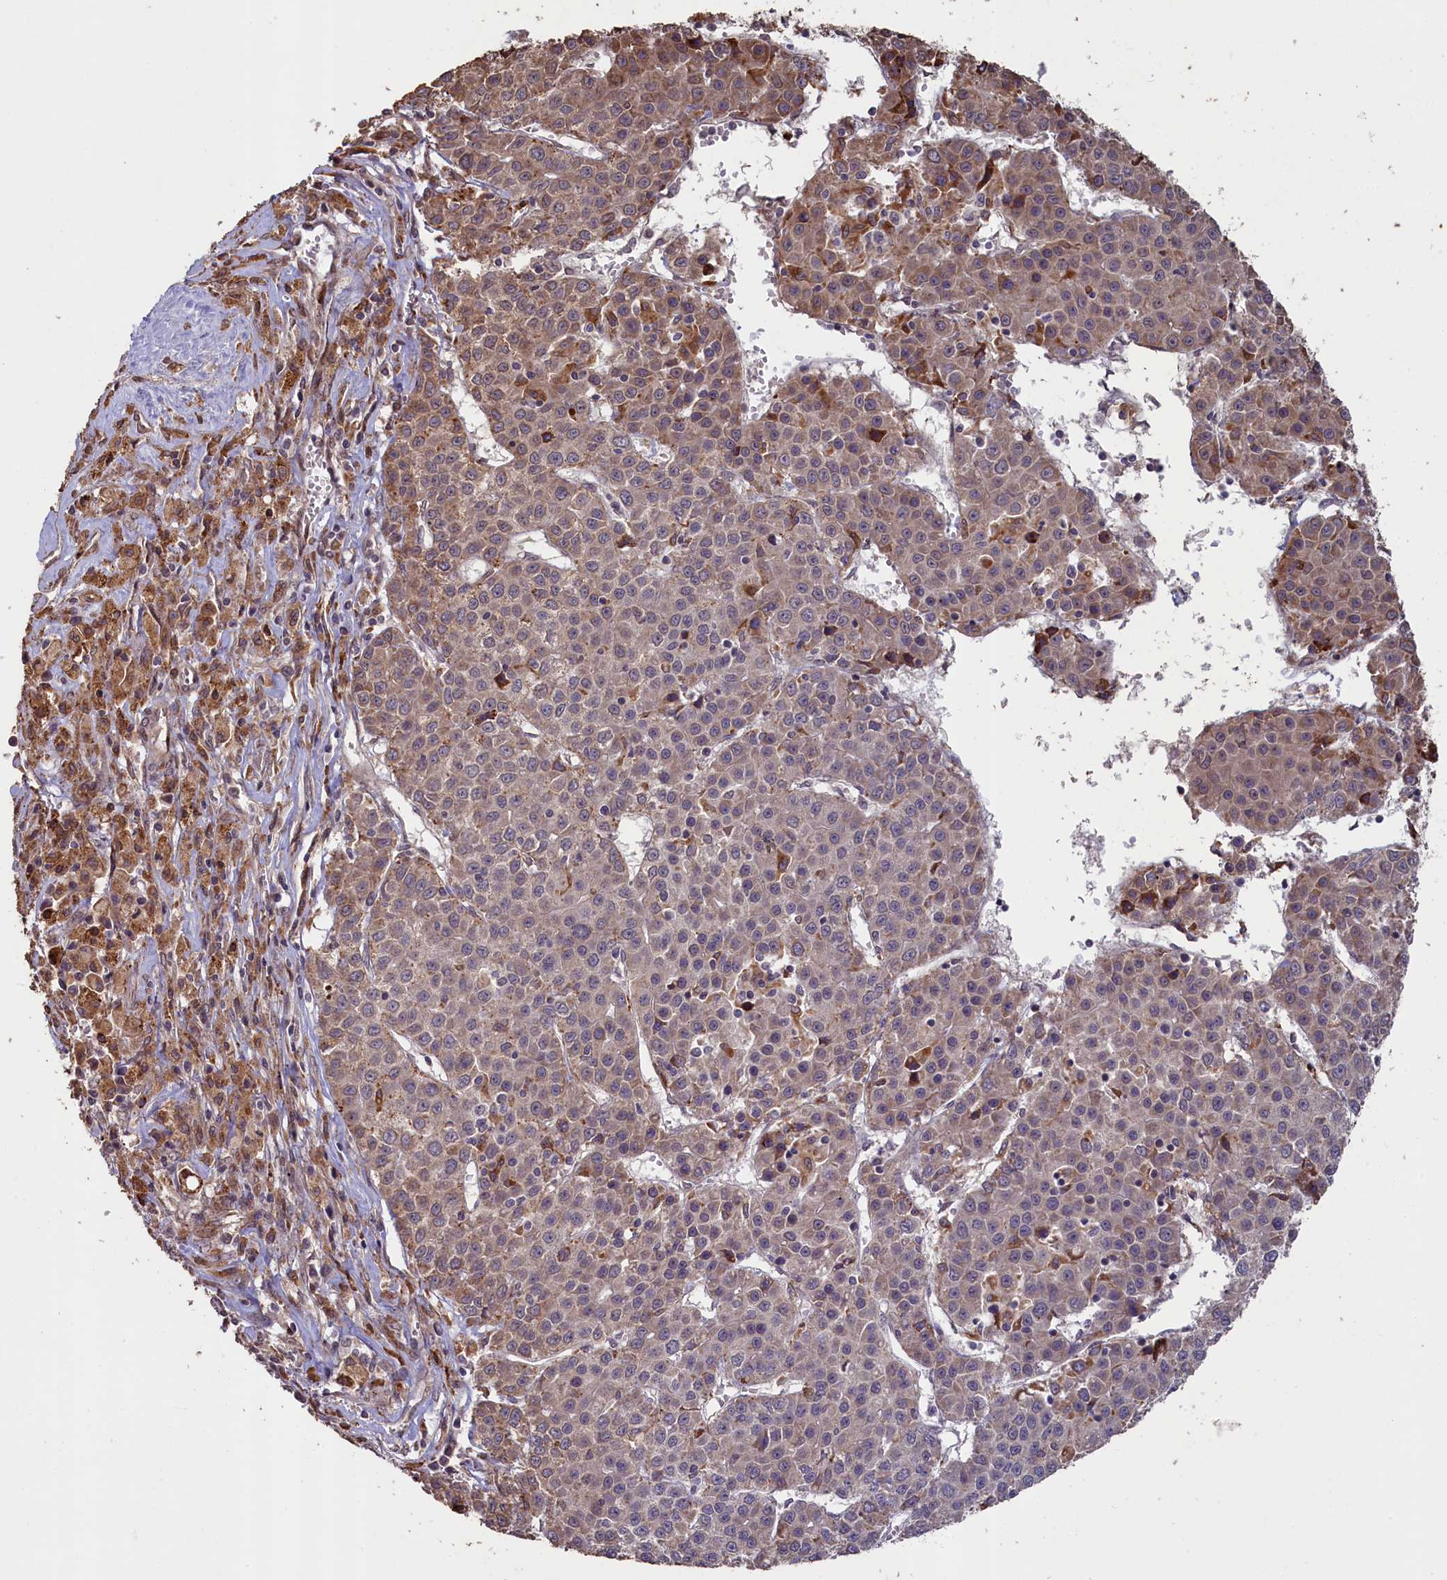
{"staining": {"intensity": "moderate", "quantity": "<25%", "location": "cytoplasmic/membranous"}, "tissue": "liver cancer", "cell_type": "Tumor cells", "image_type": "cancer", "snomed": [{"axis": "morphology", "description": "Carcinoma, Hepatocellular, NOS"}, {"axis": "topography", "description": "Liver"}], "caption": "Protein analysis of liver cancer (hepatocellular carcinoma) tissue shows moderate cytoplasmic/membranous expression in approximately <25% of tumor cells. (IHC, brightfield microscopy, high magnification).", "gene": "SLC38A7", "patient": {"sex": "female", "age": 53}}